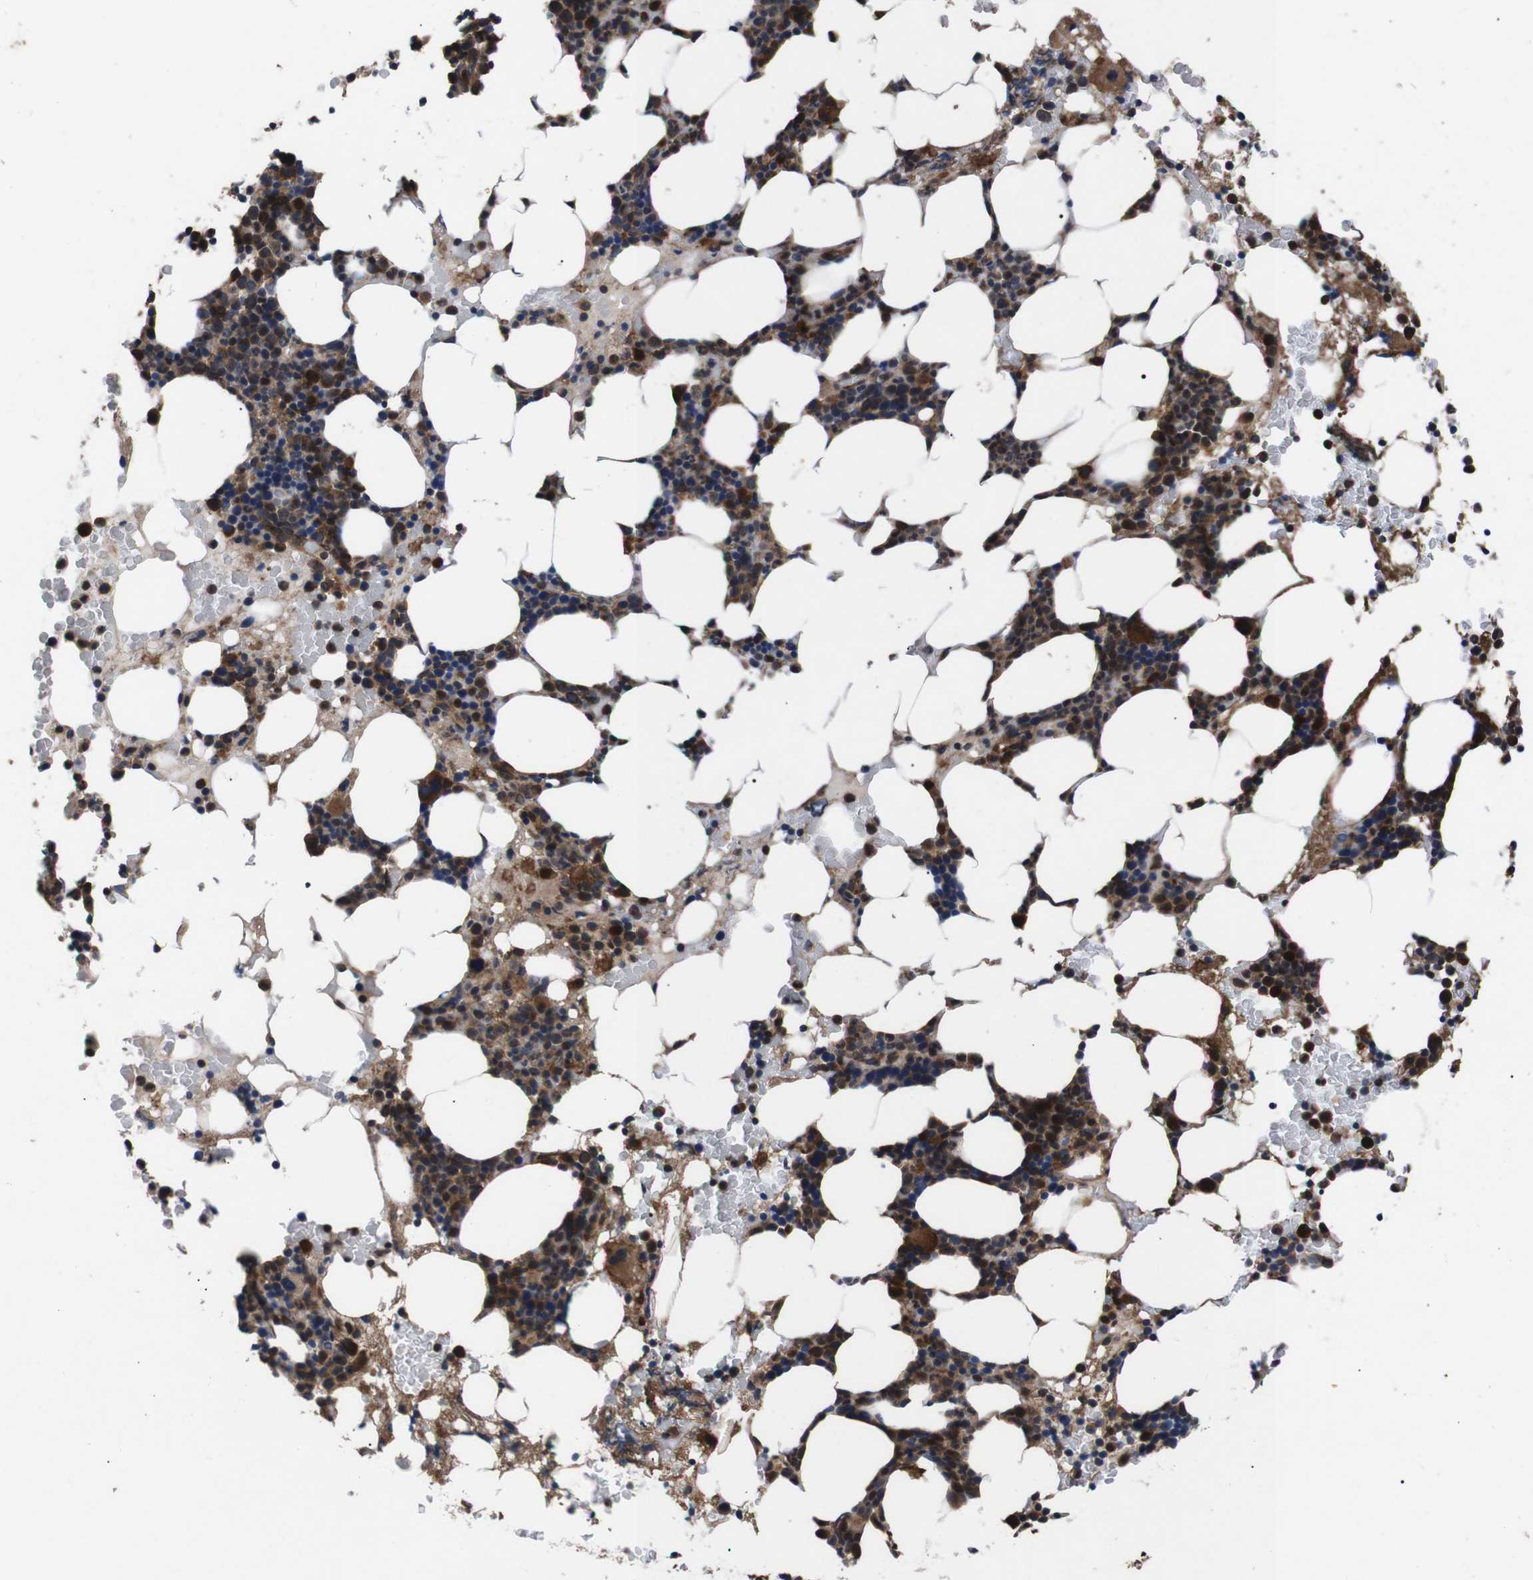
{"staining": {"intensity": "strong", "quantity": "25%-75%", "location": "cytoplasmic/membranous"}, "tissue": "bone marrow", "cell_type": "Hematopoietic cells", "image_type": "normal", "snomed": [{"axis": "morphology", "description": "Normal tissue, NOS"}, {"axis": "morphology", "description": "Inflammation, NOS"}, {"axis": "topography", "description": "Bone marrow"}], "caption": "Protein analysis of normal bone marrow demonstrates strong cytoplasmic/membranous positivity in about 25%-75% of hematopoietic cells.", "gene": "PAWR", "patient": {"sex": "female", "age": 84}}